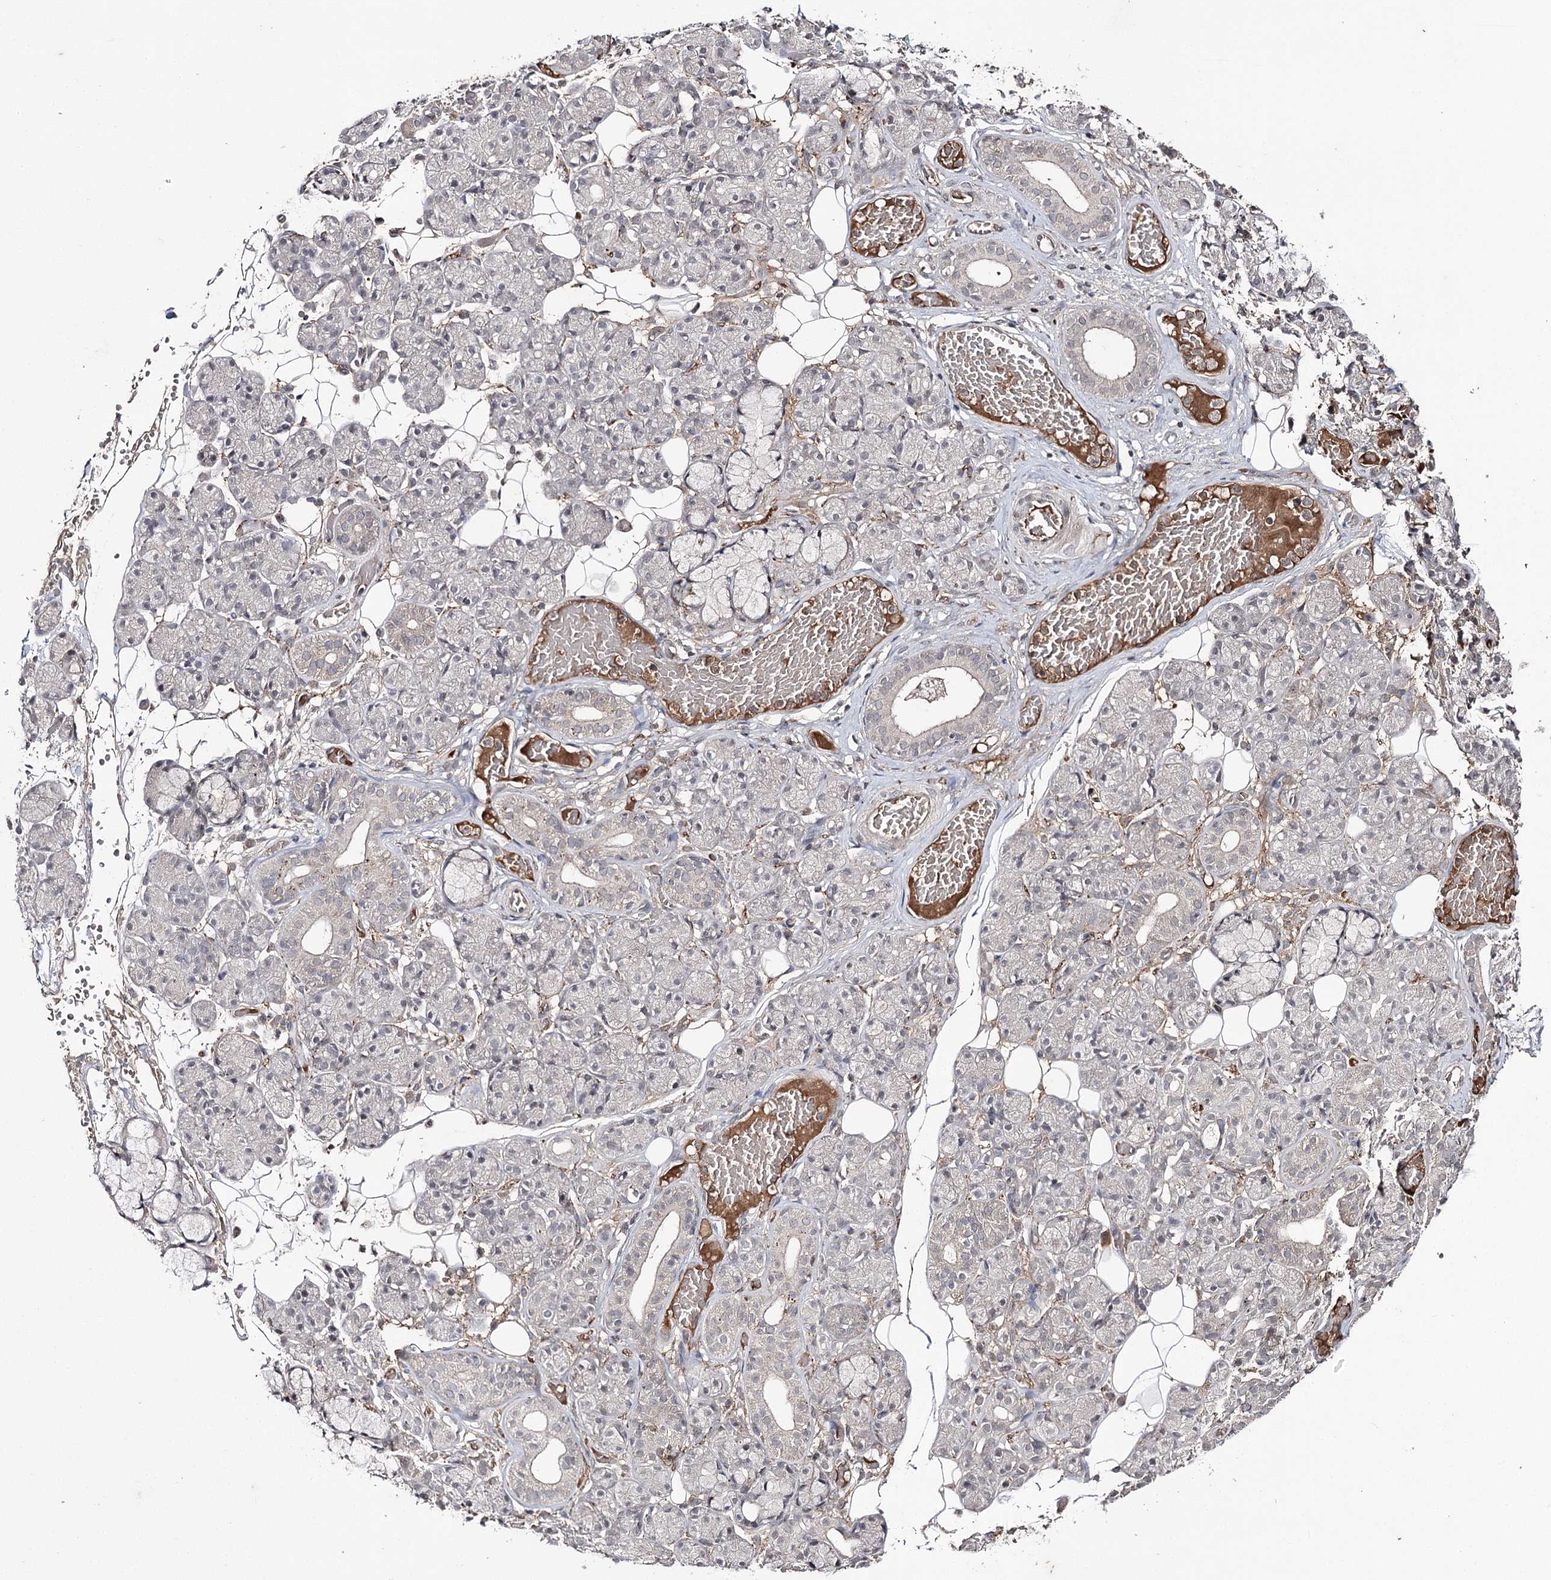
{"staining": {"intensity": "negative", "quantity": "none", "location": "none"}, "tissue": "salivary gland", "cell_type": "Glandular cells", "image_type": "normal", "snomed": [{"axis": "morphology", "description": "Normal tissue, NOS"}, {"axis": "topography", "description": "Salivary gland"}], "caption": "Immunohistochemistry (IHC) image of normal salivary gland: human salivary gland stained with DAB (3,3'-diaminobenzidine) displays no significant protein expression in glandular cells.", "gene": "SYNGR3", "patient": {"sex": "male", "age": 63}}